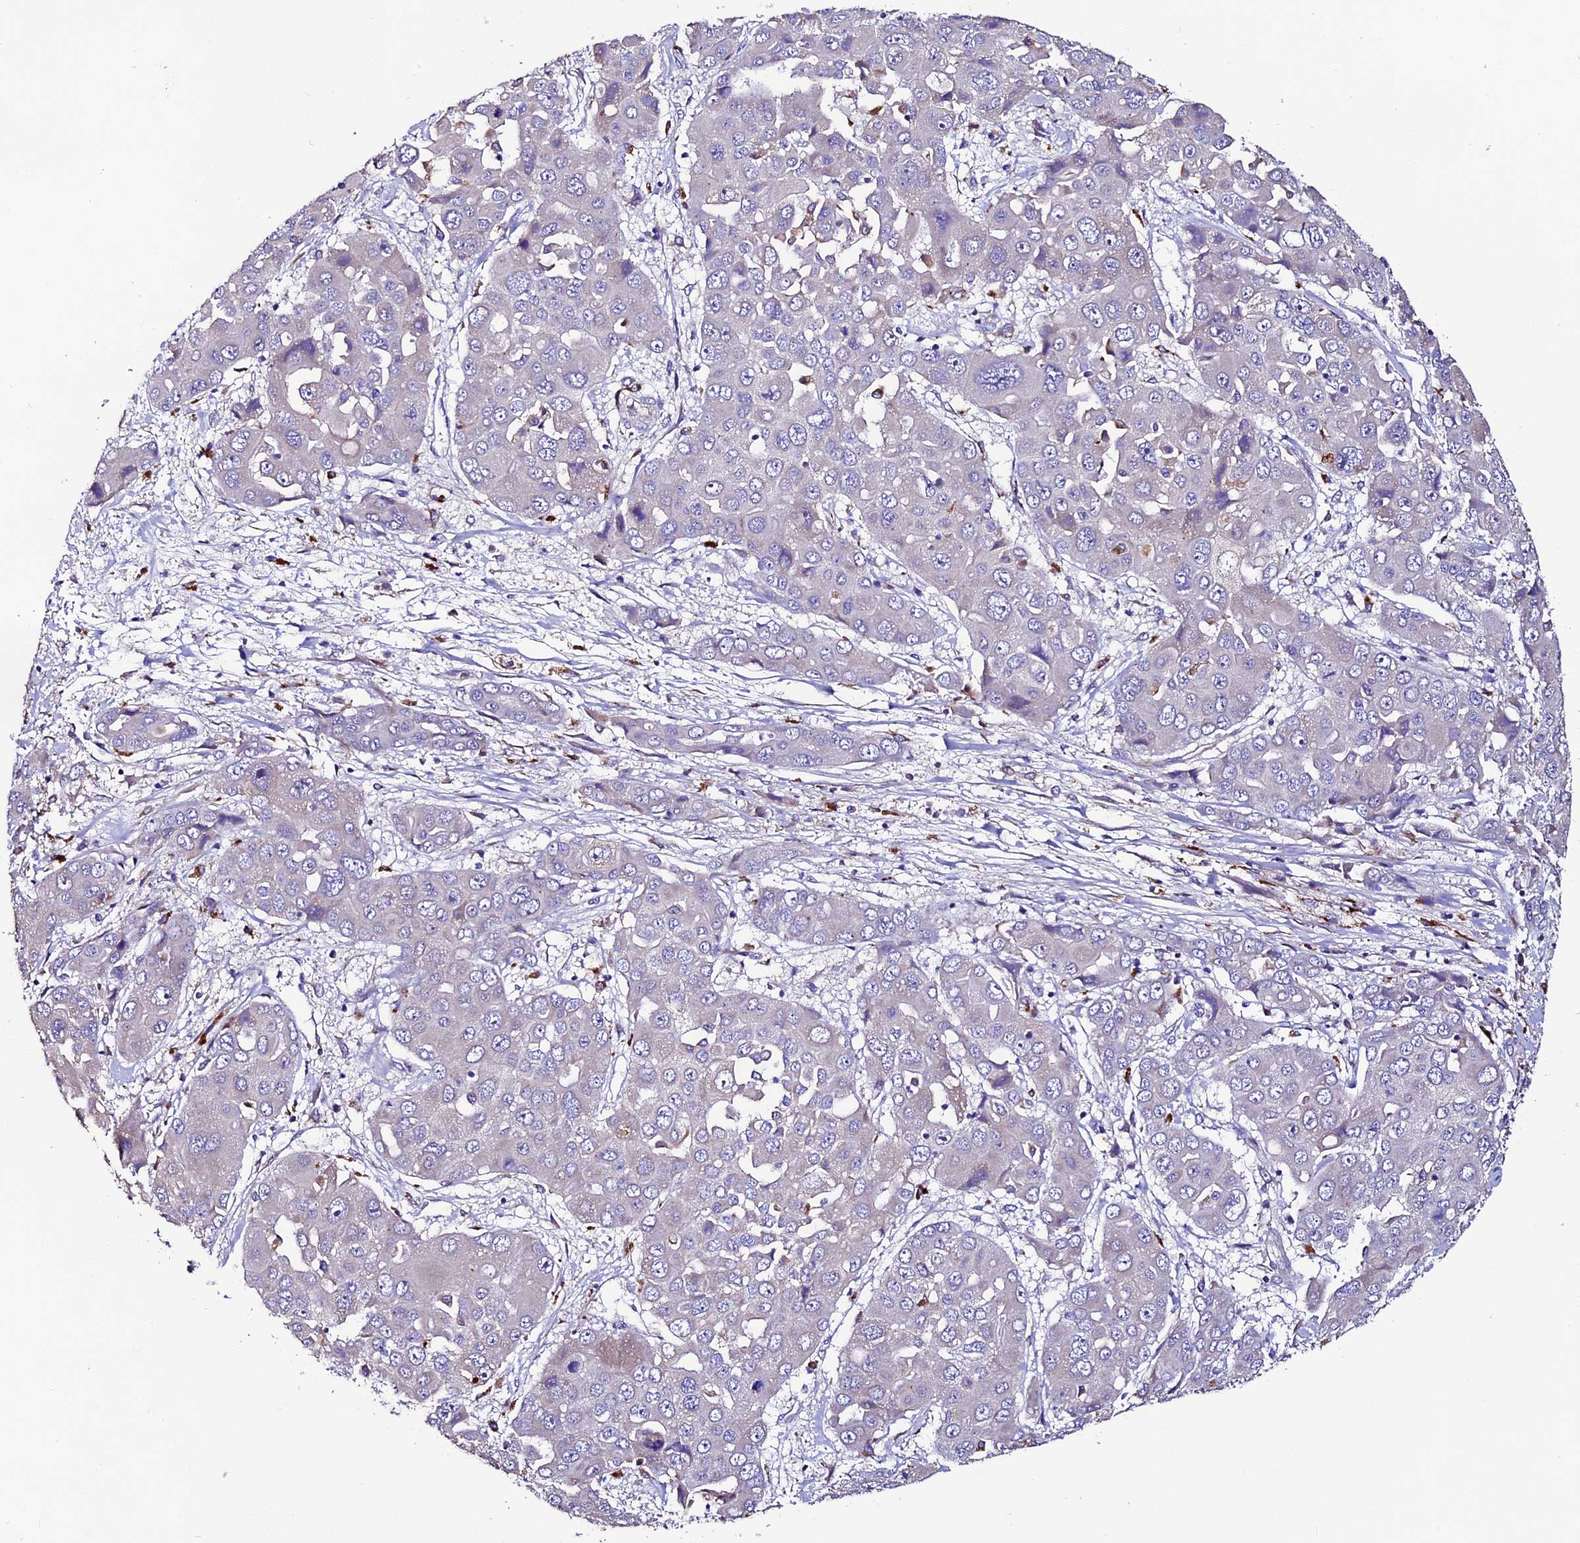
{"staining": {"intensity": "negative", "quantity": "none", "location": "none"}, "tissue": "liver cancer", "cell_type": "Tumor cells", "image_type": "cancer", "snomed": [{"axis": "morphology", "description": "Cholangiocarcinoma"}, {"axis": "topography", "description": "Liver"}], "caption": "Human cholangiocarcinoma (liver) stained for a protein using immunohistochemistry (IHC) demonstrates no positivity in tumor cells.", "gene": "CLN5", "patient": {"sex": "male", "age": 67}}